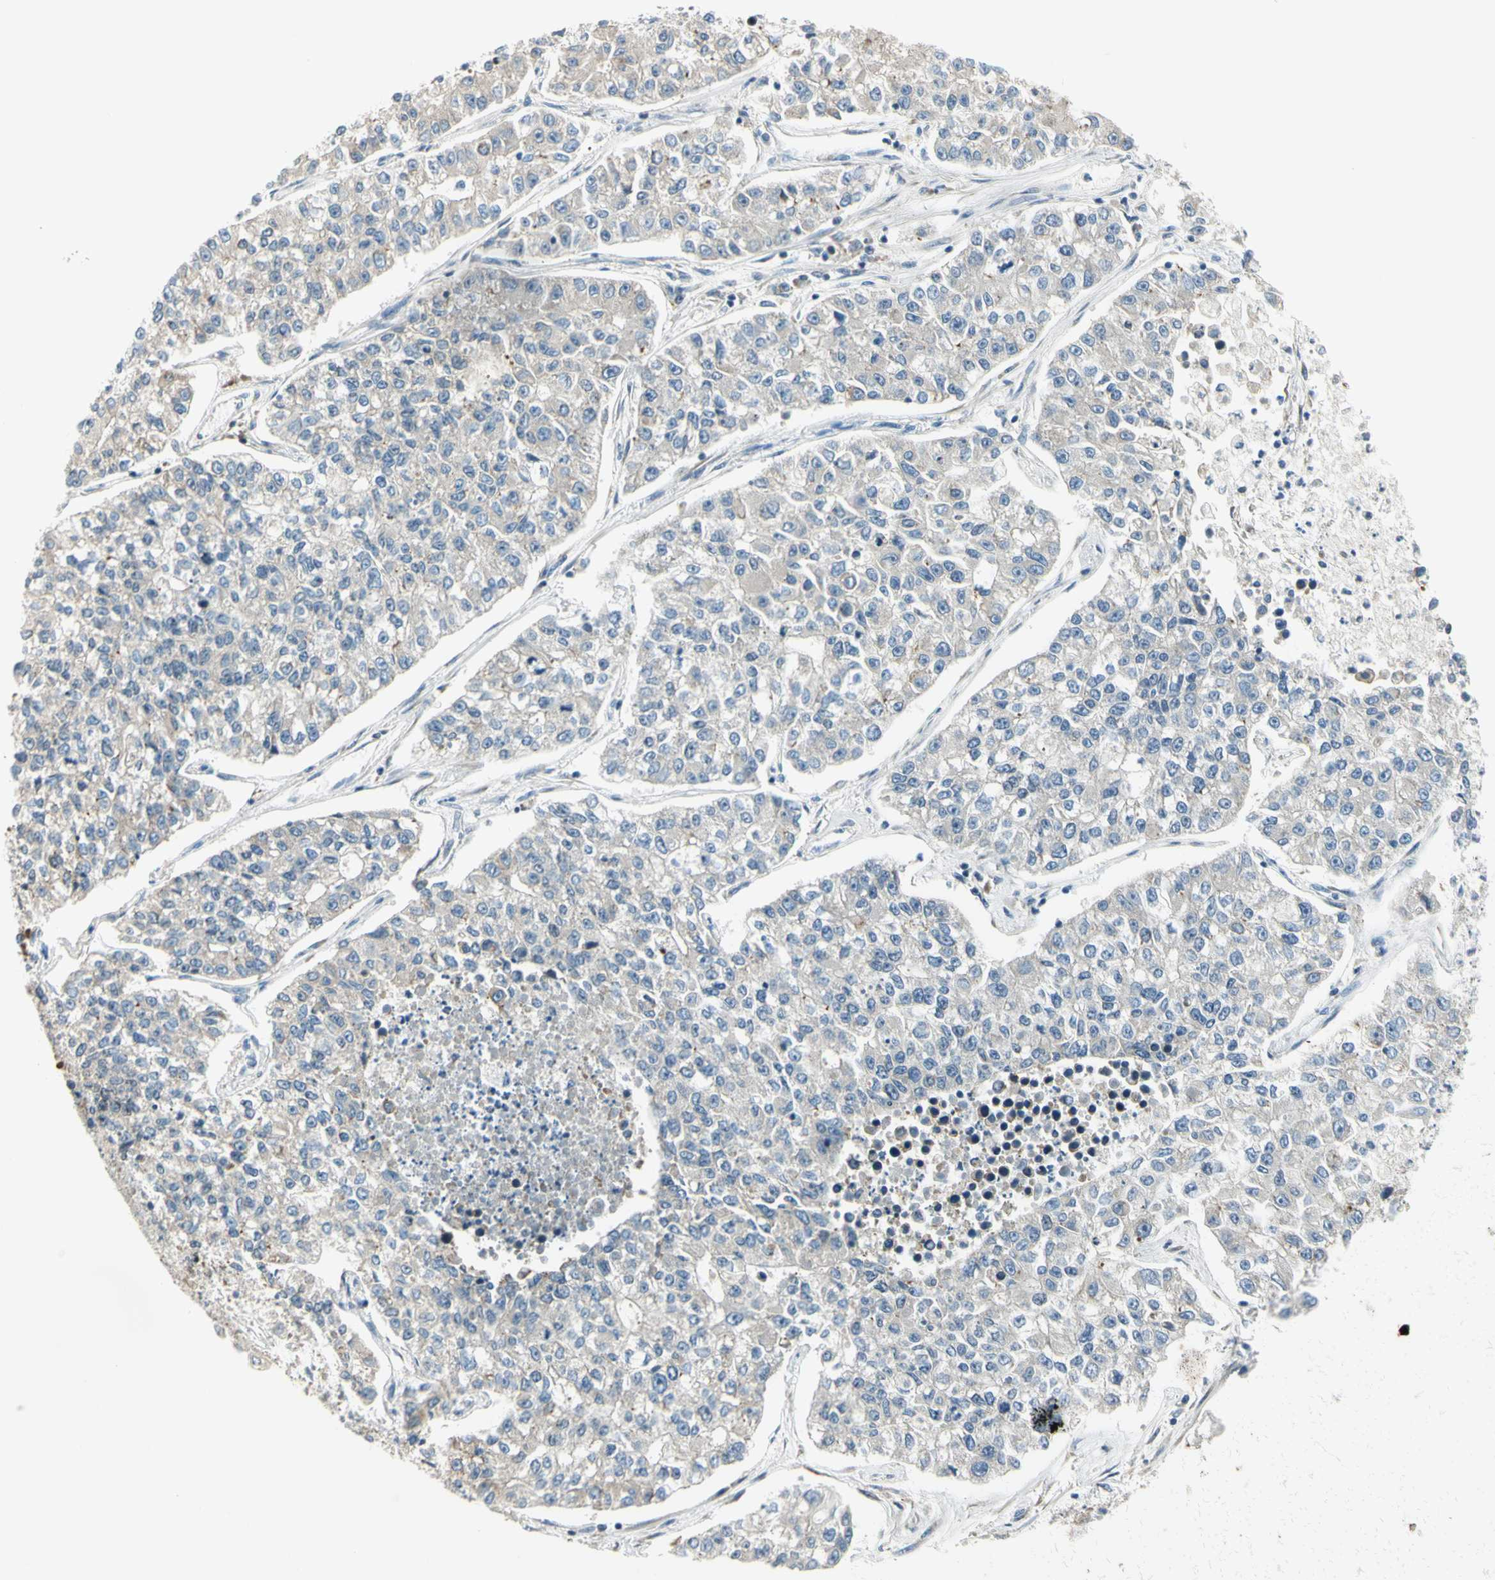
{"staining": {"intensity": "negative", "quantity": "none", "location": "none"}, "tissue": "lung cancer", "cell_type": "Tumor cells", "image_type": "cancer", "snomed": [{"axis": "morphology", "description": "Adenocarcinoma, NOS"}, {"axis": "topography", "description": "Lung"}], "caption": "This histopathology image is of adenocarcinoma (lung) stained with immunohistochemistry to label a protein in brown with the nuclei are counter-stained blue. There is no positivity in tumor cells. (DAB immunohistochemistry with hematoxylin counter stain).", "gene": "NPDC1", "patient": {"sex": "male", "age": 49}}